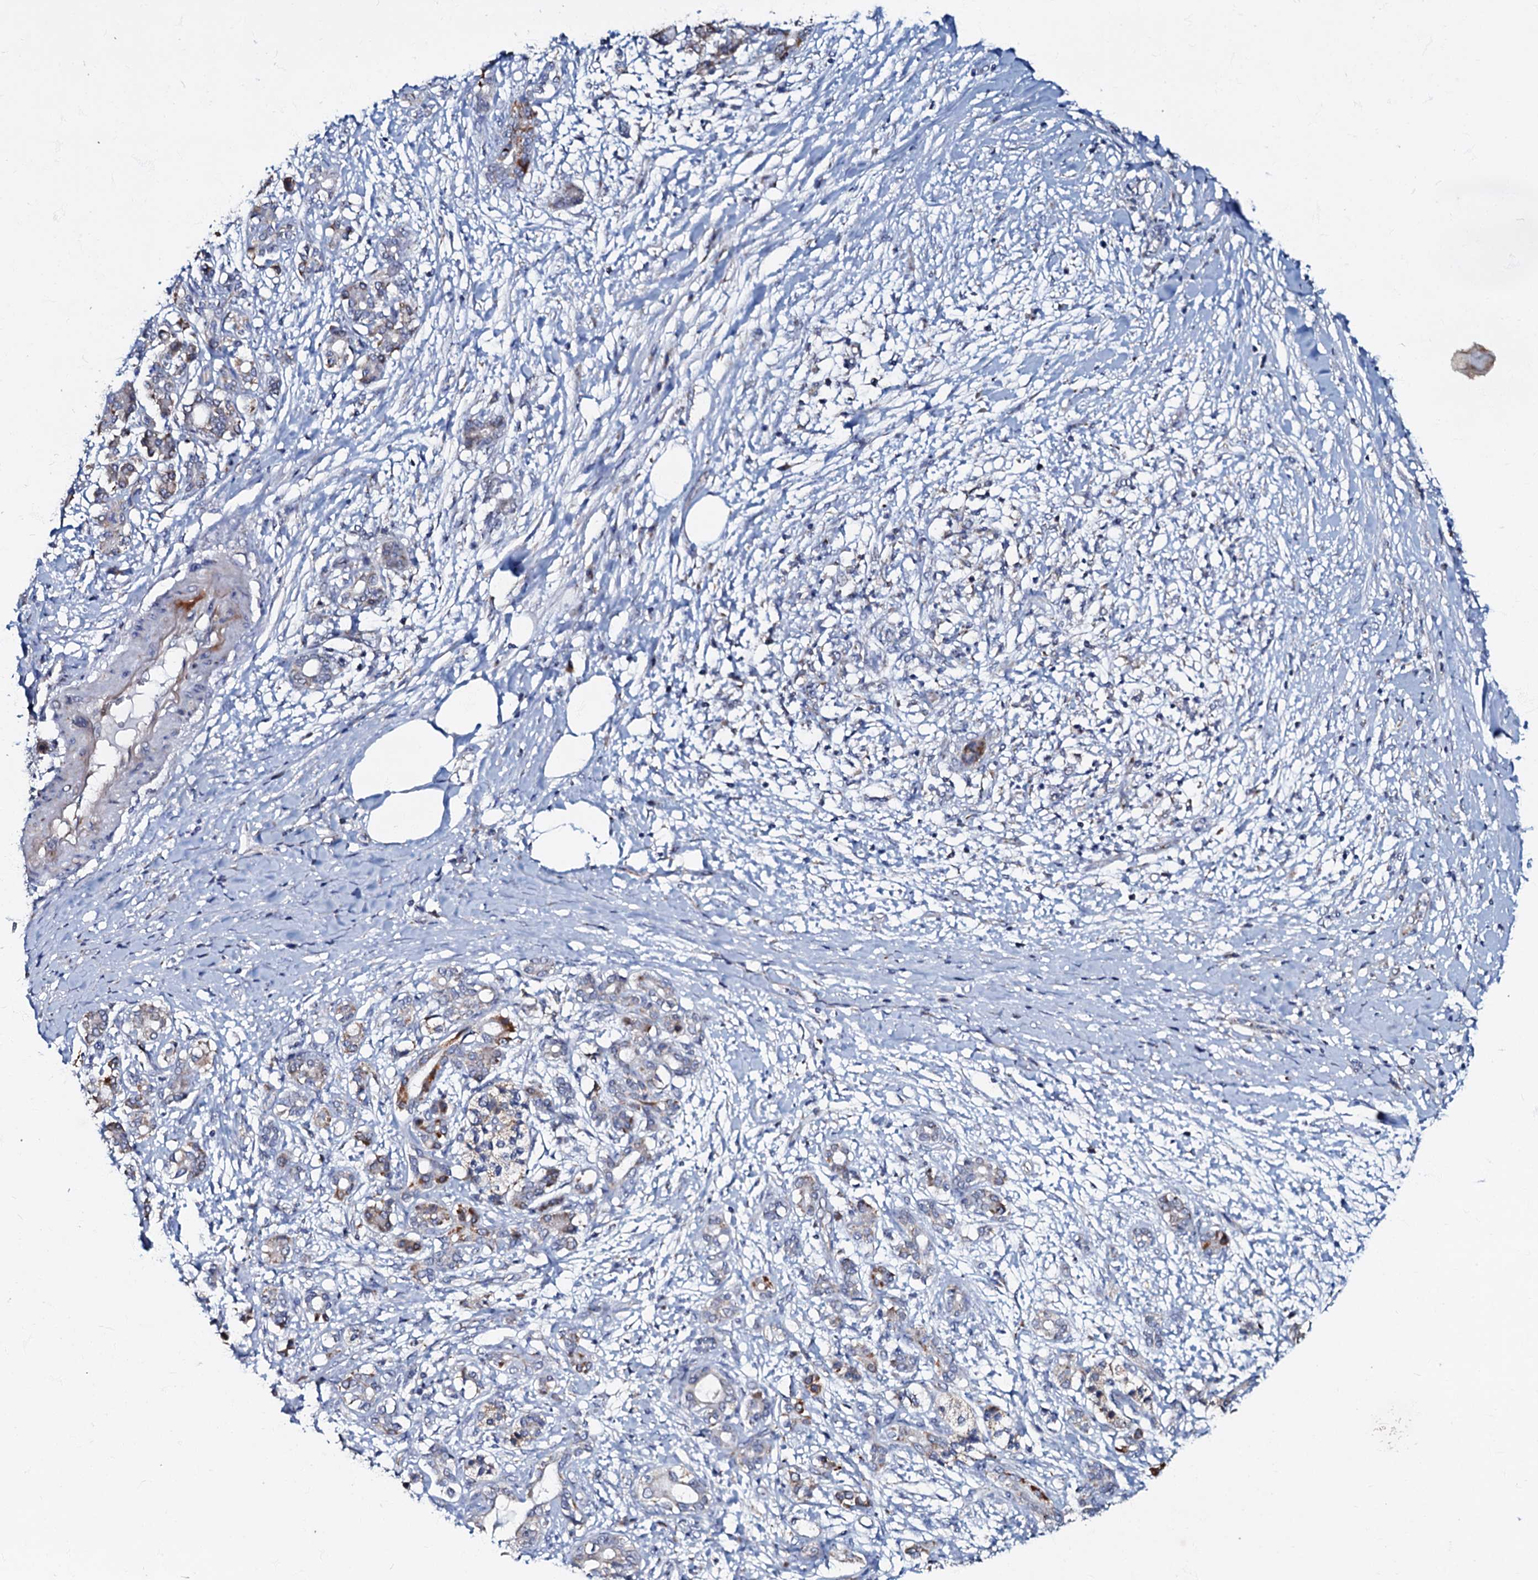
{"staining": {"intensity": "moderate", "quantity": "<25%", "location": "cytoplasmic/membranous"}, "tissue": "pancreatic cancer", "cell_type": "Tumor cells", "image_type": "cancer", "snomed": [{"axis": "morphology", "description": "Adenocarcinoma, NOS"}, {"axis": "topography", "description": "Pancreas"}], "caption": "Approximately <25% of tumor cells in human pancreatic cancer (adenocarcinoma) demonstrate moderate cytoplasmic/membranous protein staining as visualized by brown immunohistochemical staining.", "gene": "MRPL51", "patient": {"sex": "female", "age": 55}}